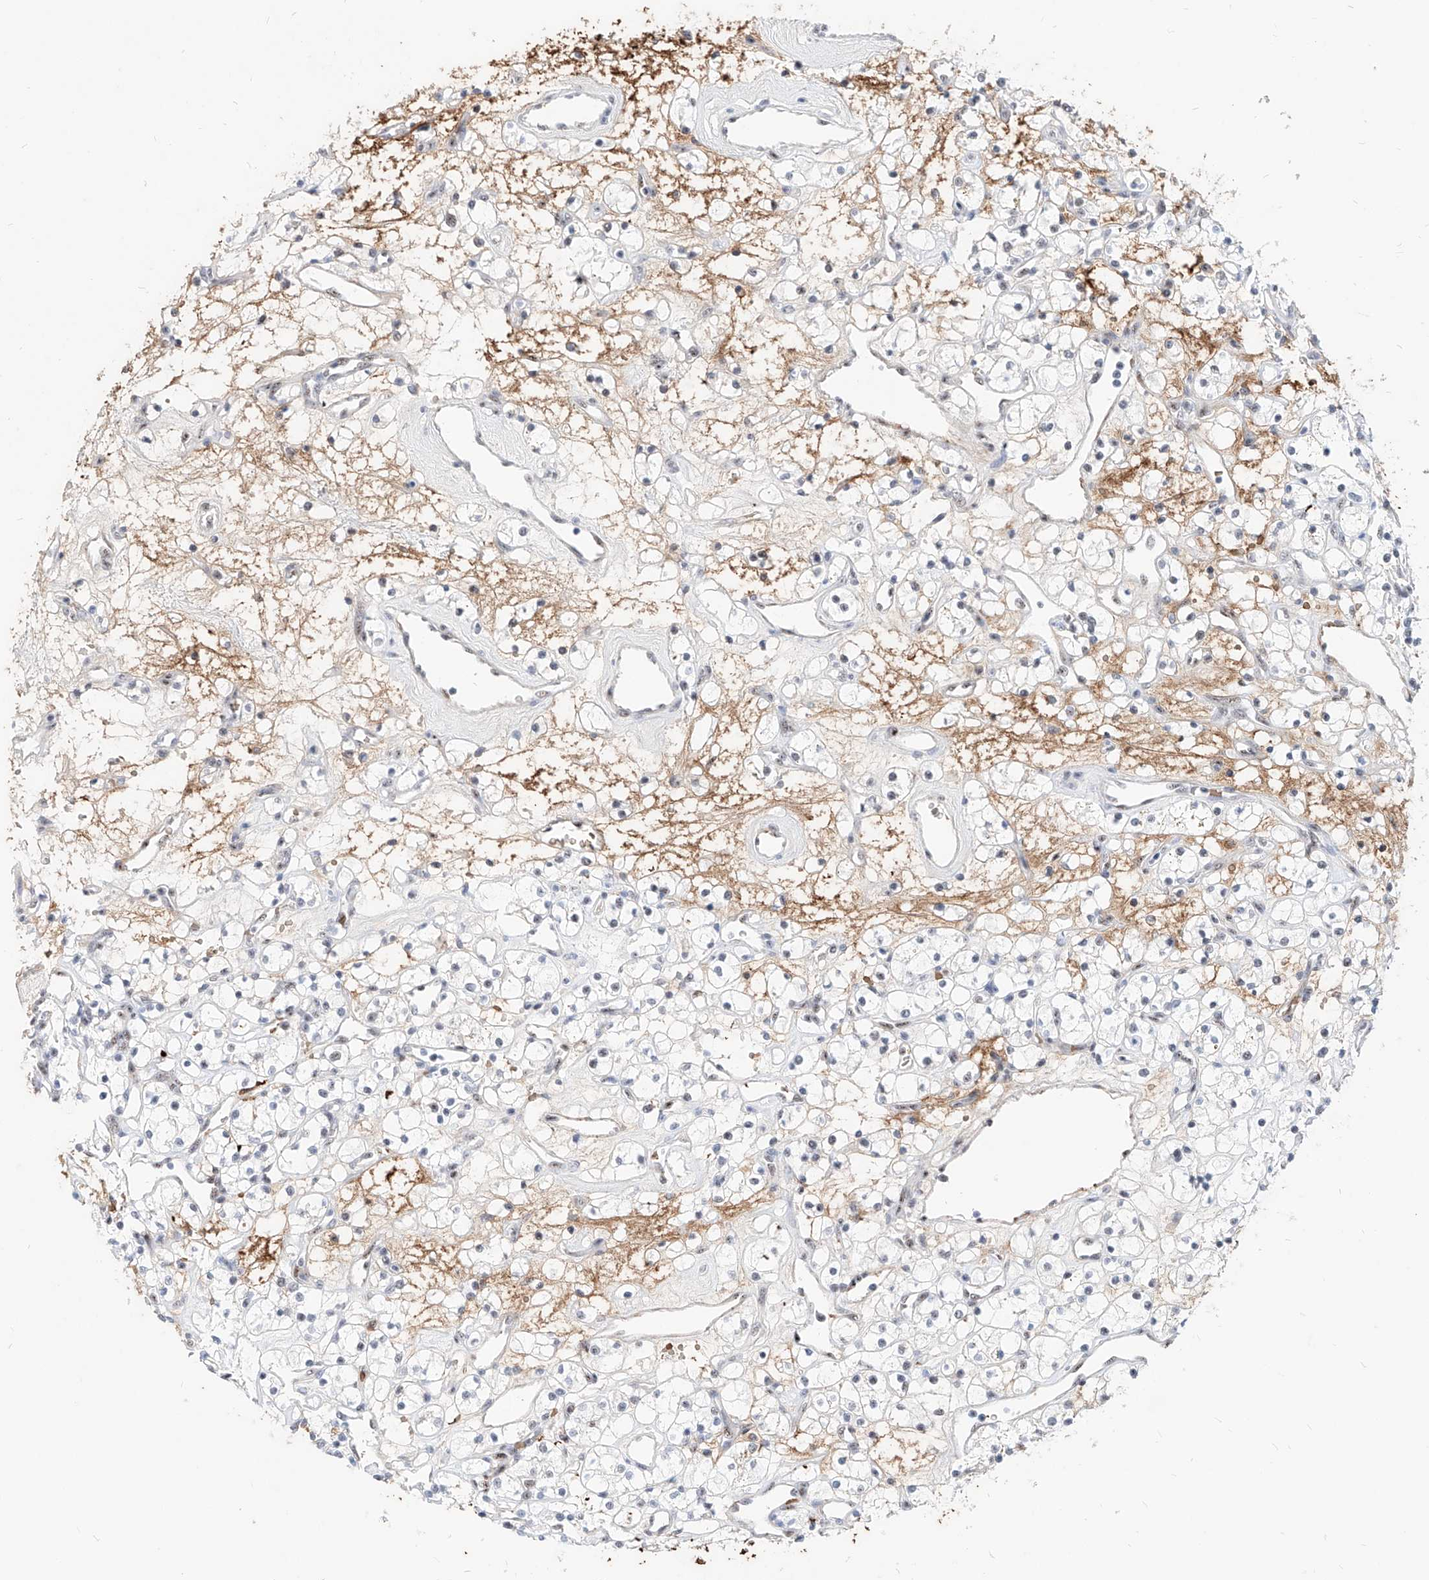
{"staining": {"intensity": "negative", "quantity": "none", "location": "none"}, "tissue": "renal cancer", "cell_type": "Tumor cells", "image_type": "cancer", "snomed": [{"axis": "morphology", "description": "Adenocarcinoma, NOS"}, {"axis": "topography", "description": "Kidney"}], "caption": "Human renal cancer (adenocarcinoma) stained for a protein using immunohistochemistry (IHC) displays no positivity in tumor cells.", "gene": "ZFP42", "patient": {"sex": "female", "age": 60}}